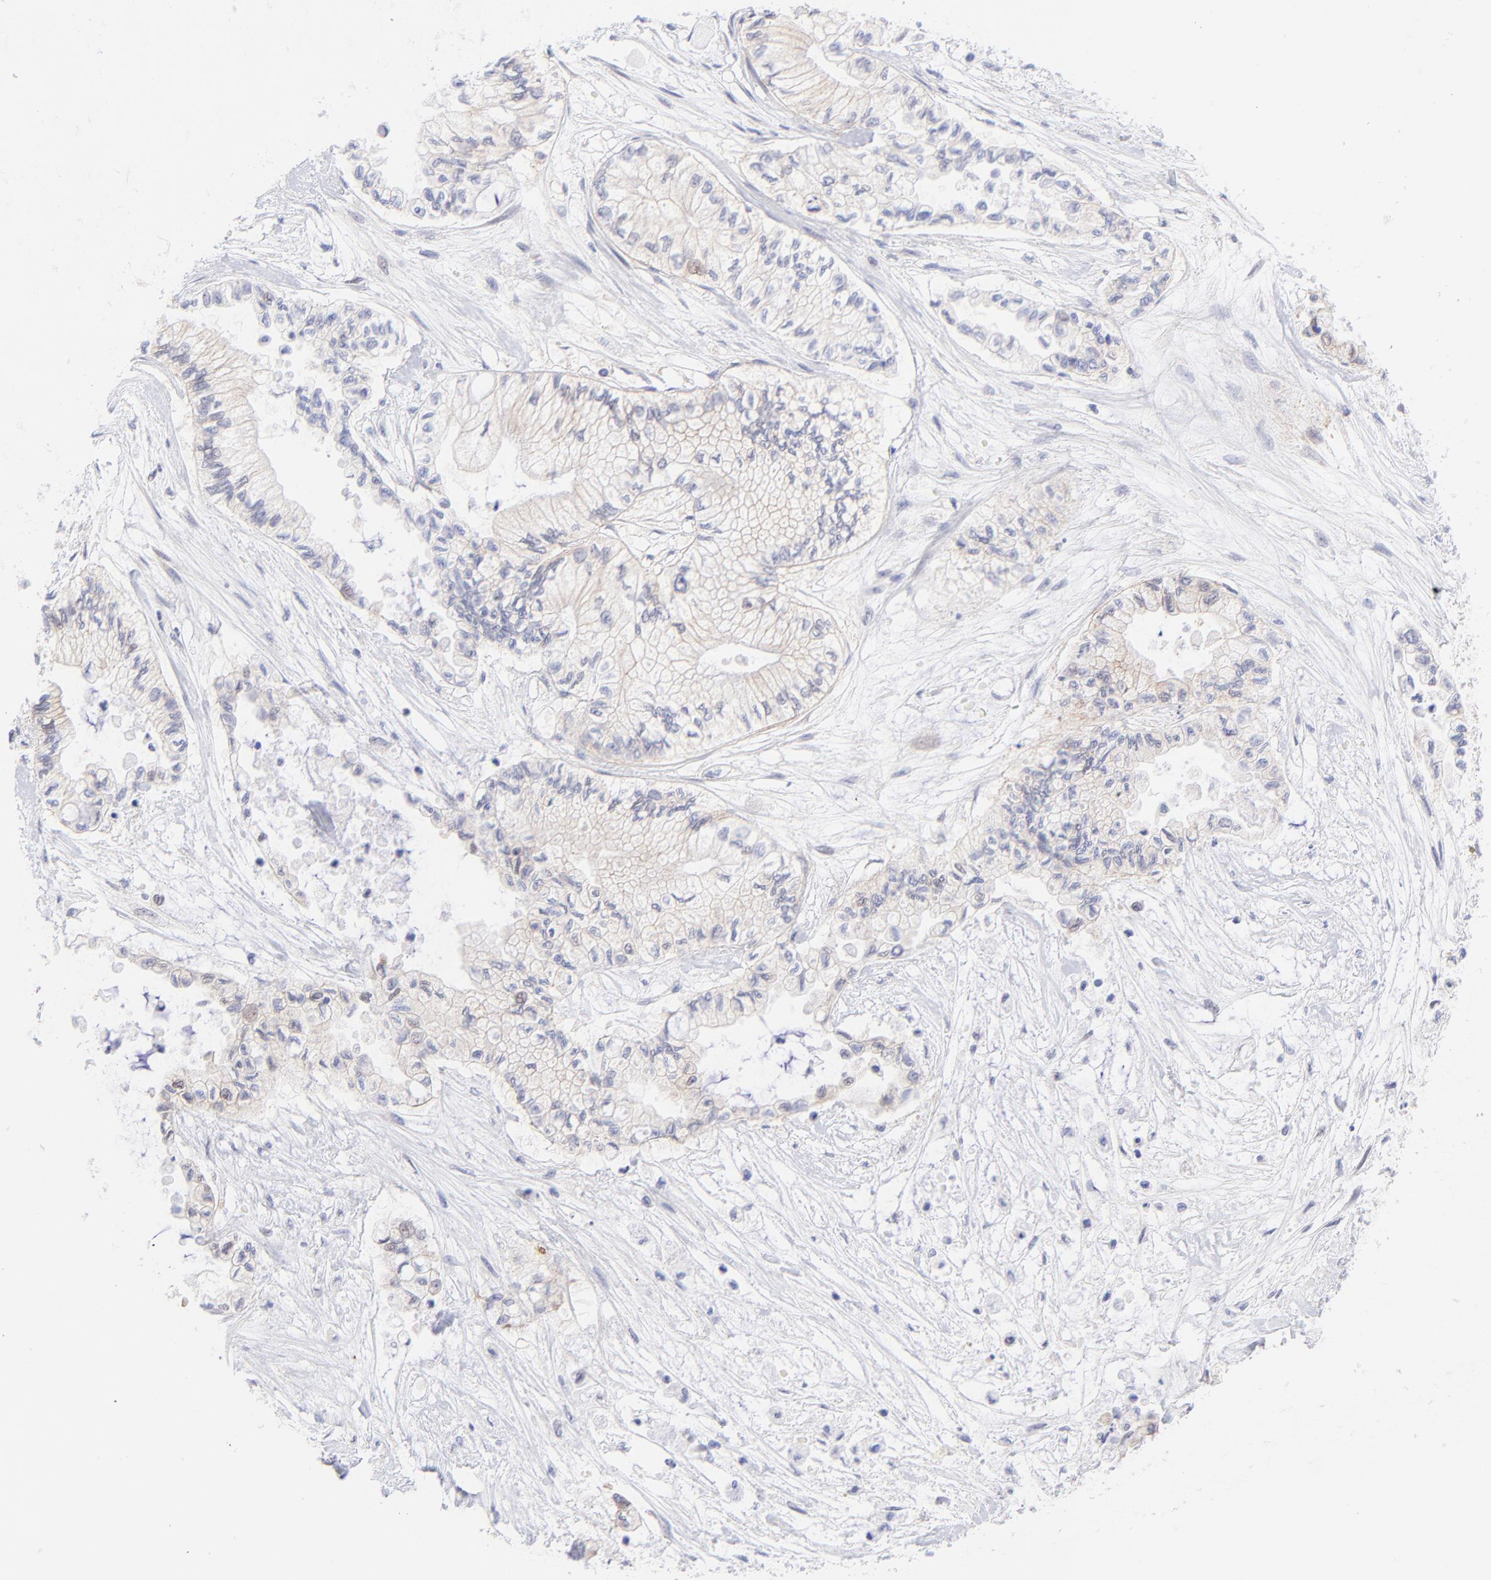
{"staining": {"intensity": "weak", "quantity": ">75%", "location": "cytoplasmic/membranous"}, "tissue": "pancreatic cancer", "cell_type": "Tumor cells", "image_type": "cancer", "snomed": [{"axis": "morphology", "description": "Adenocarcinoma, NOS"}, {"axis": "topography", "description": "Pancreas"}], "caption": "Human pancreatic cancer stained with a protein marker reveals weak staining in tumor cells.", "gene": "PBDC1", "patient": {"sex": "male", "age": 79}}